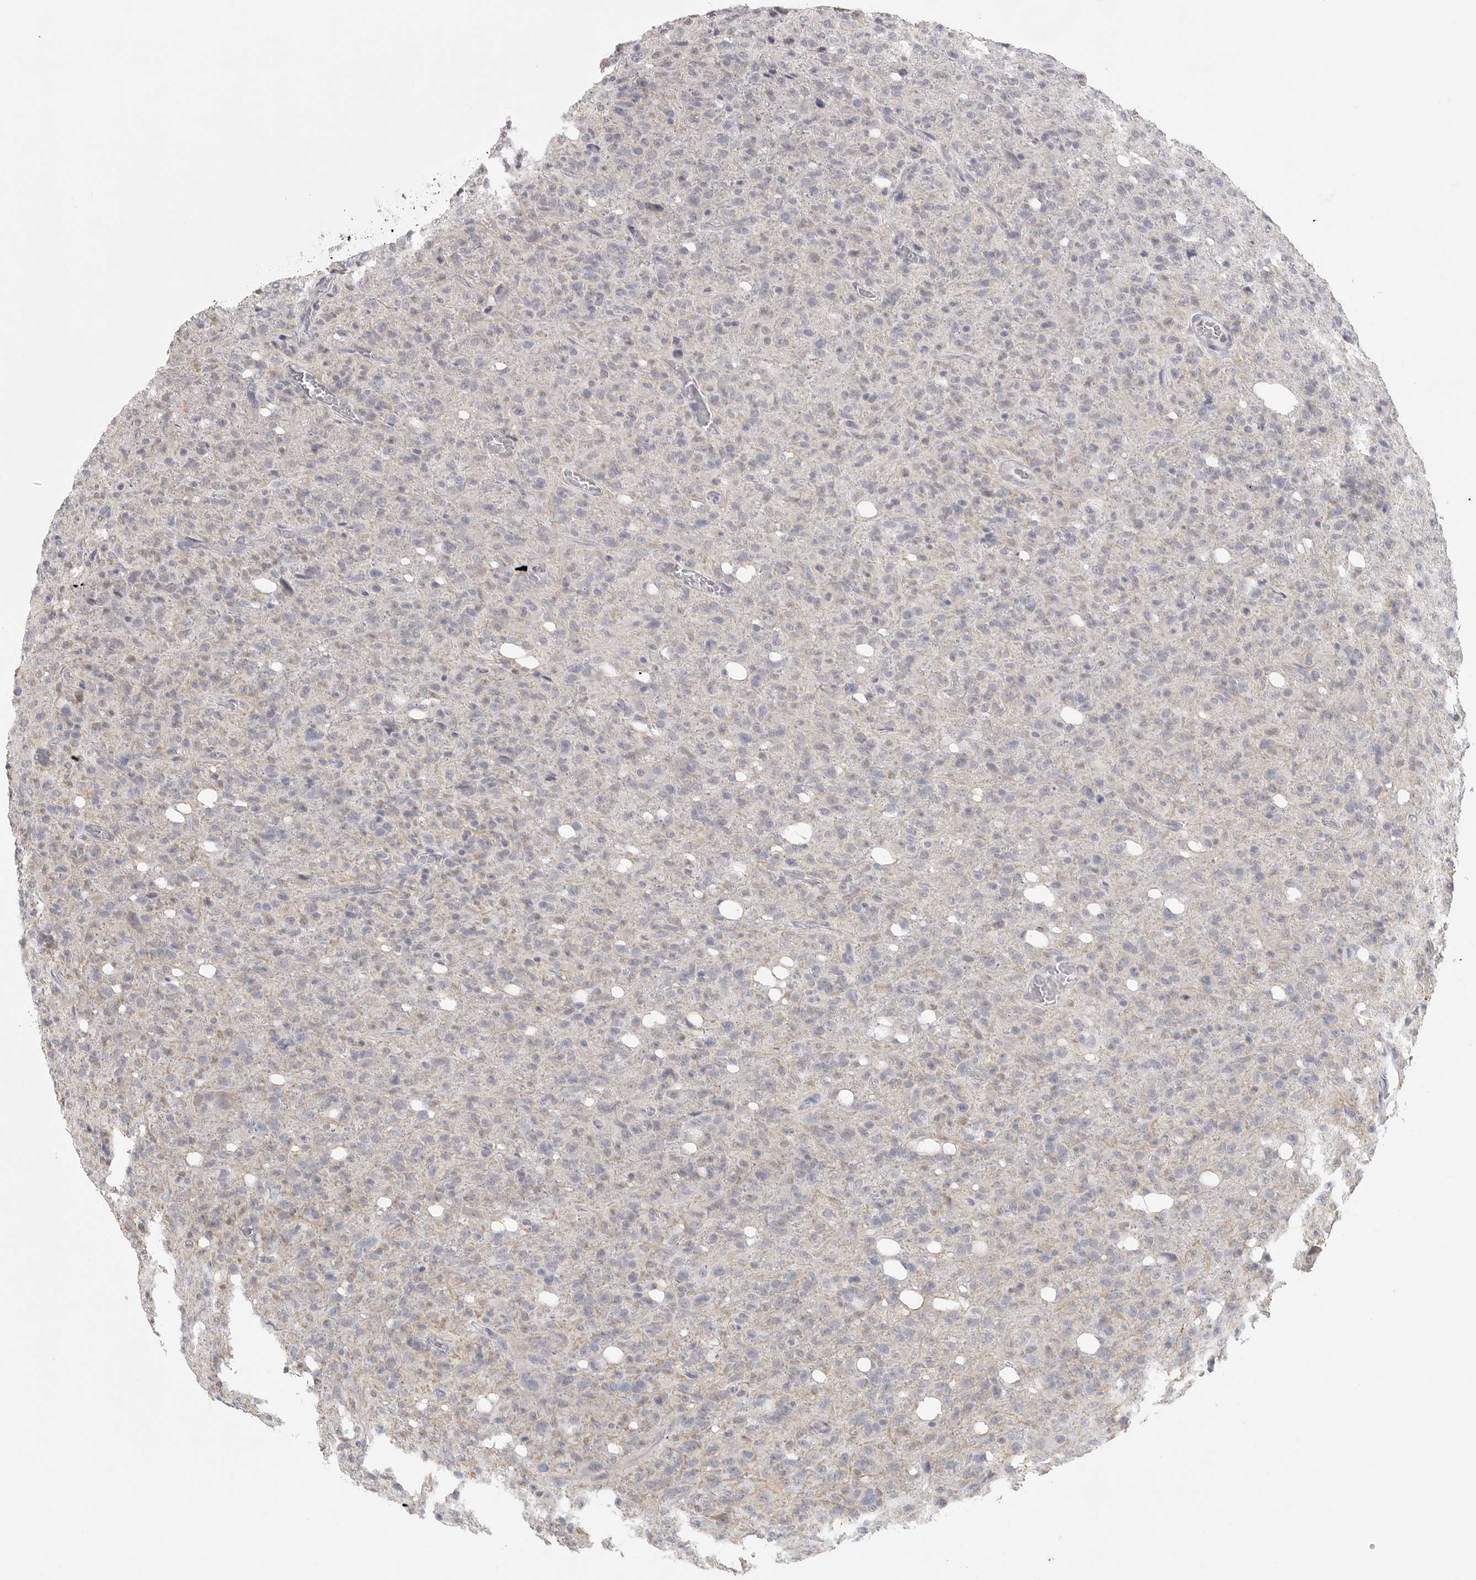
{"staining": {"intensity": "negative", "quantity": "none", "location": "none"}, "tissue": "glioma", "cell_type": "Tumor cells", "image_type": "cancer", "snomed": [{"axis": "morphology", "description": "Glioma, malignant, High grade"}, {"axis": "topography", "description": "Brain"}], "caption": "A high-resolution histopathology image shows IHC staining of glioma, which displays no significant positivity in tumor cells.", "gene": "HMGCS2", "patient": {"sex": "female", "age": 57}}